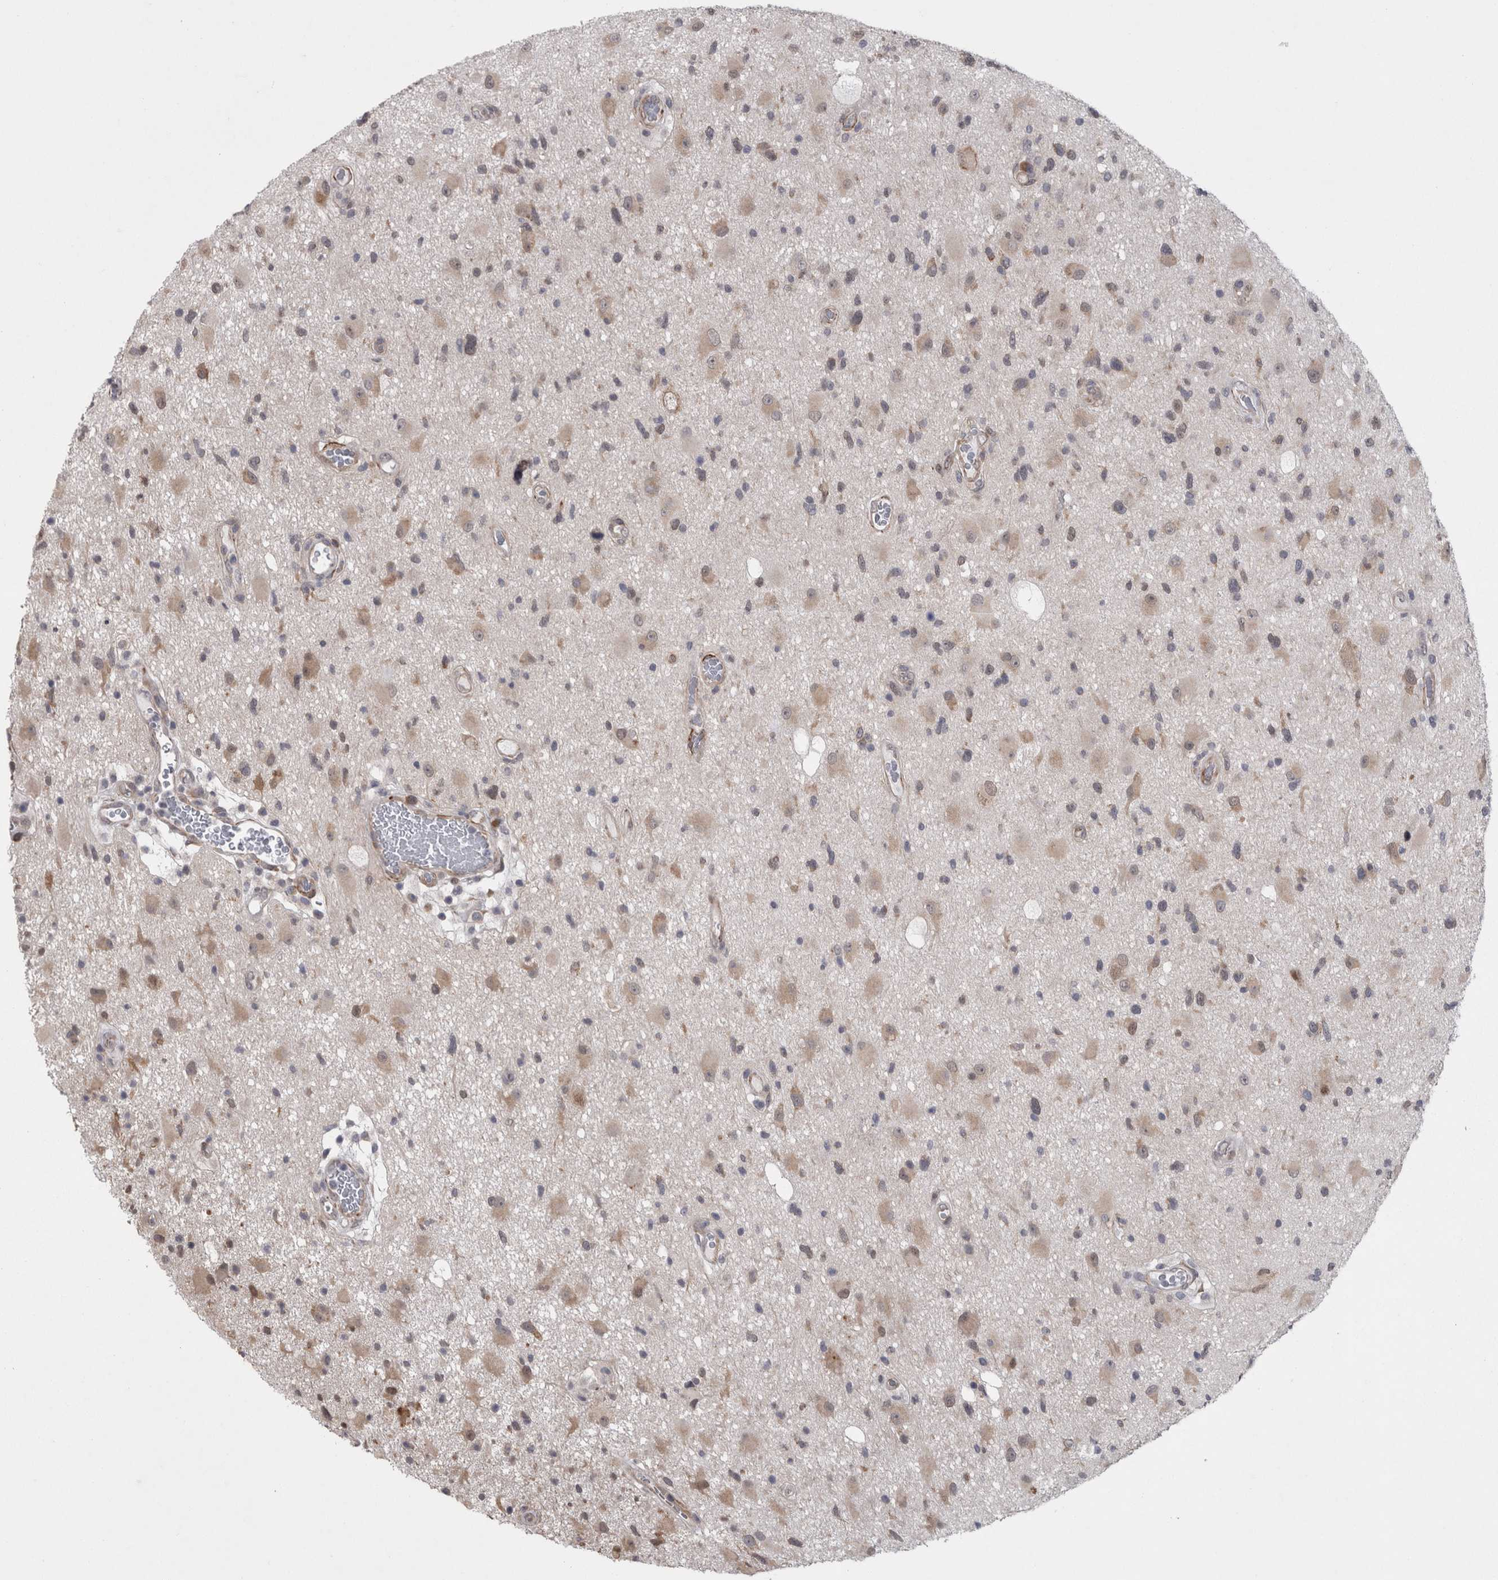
{"staining": {"intensity": "weak", "quantity": "25%-75%", "location": "cytoplasmic/membranous"}, "tissue": "glioma", "cell_type": "Tumor cells", "image_type": "cancer", "snomed": [{"axis": "morphology", "description": "Glioma, malignant, High grade"}, {"axis": "topography", "description": "Brain"}], "caption": "Immunohistochemical staining of human glioma shows weak cytoplasmic/membranous protein expression in approximately 25%-75% of tumor cells.", "gene": "DDX6", "patient": {"sex": "male", "age": 33}}